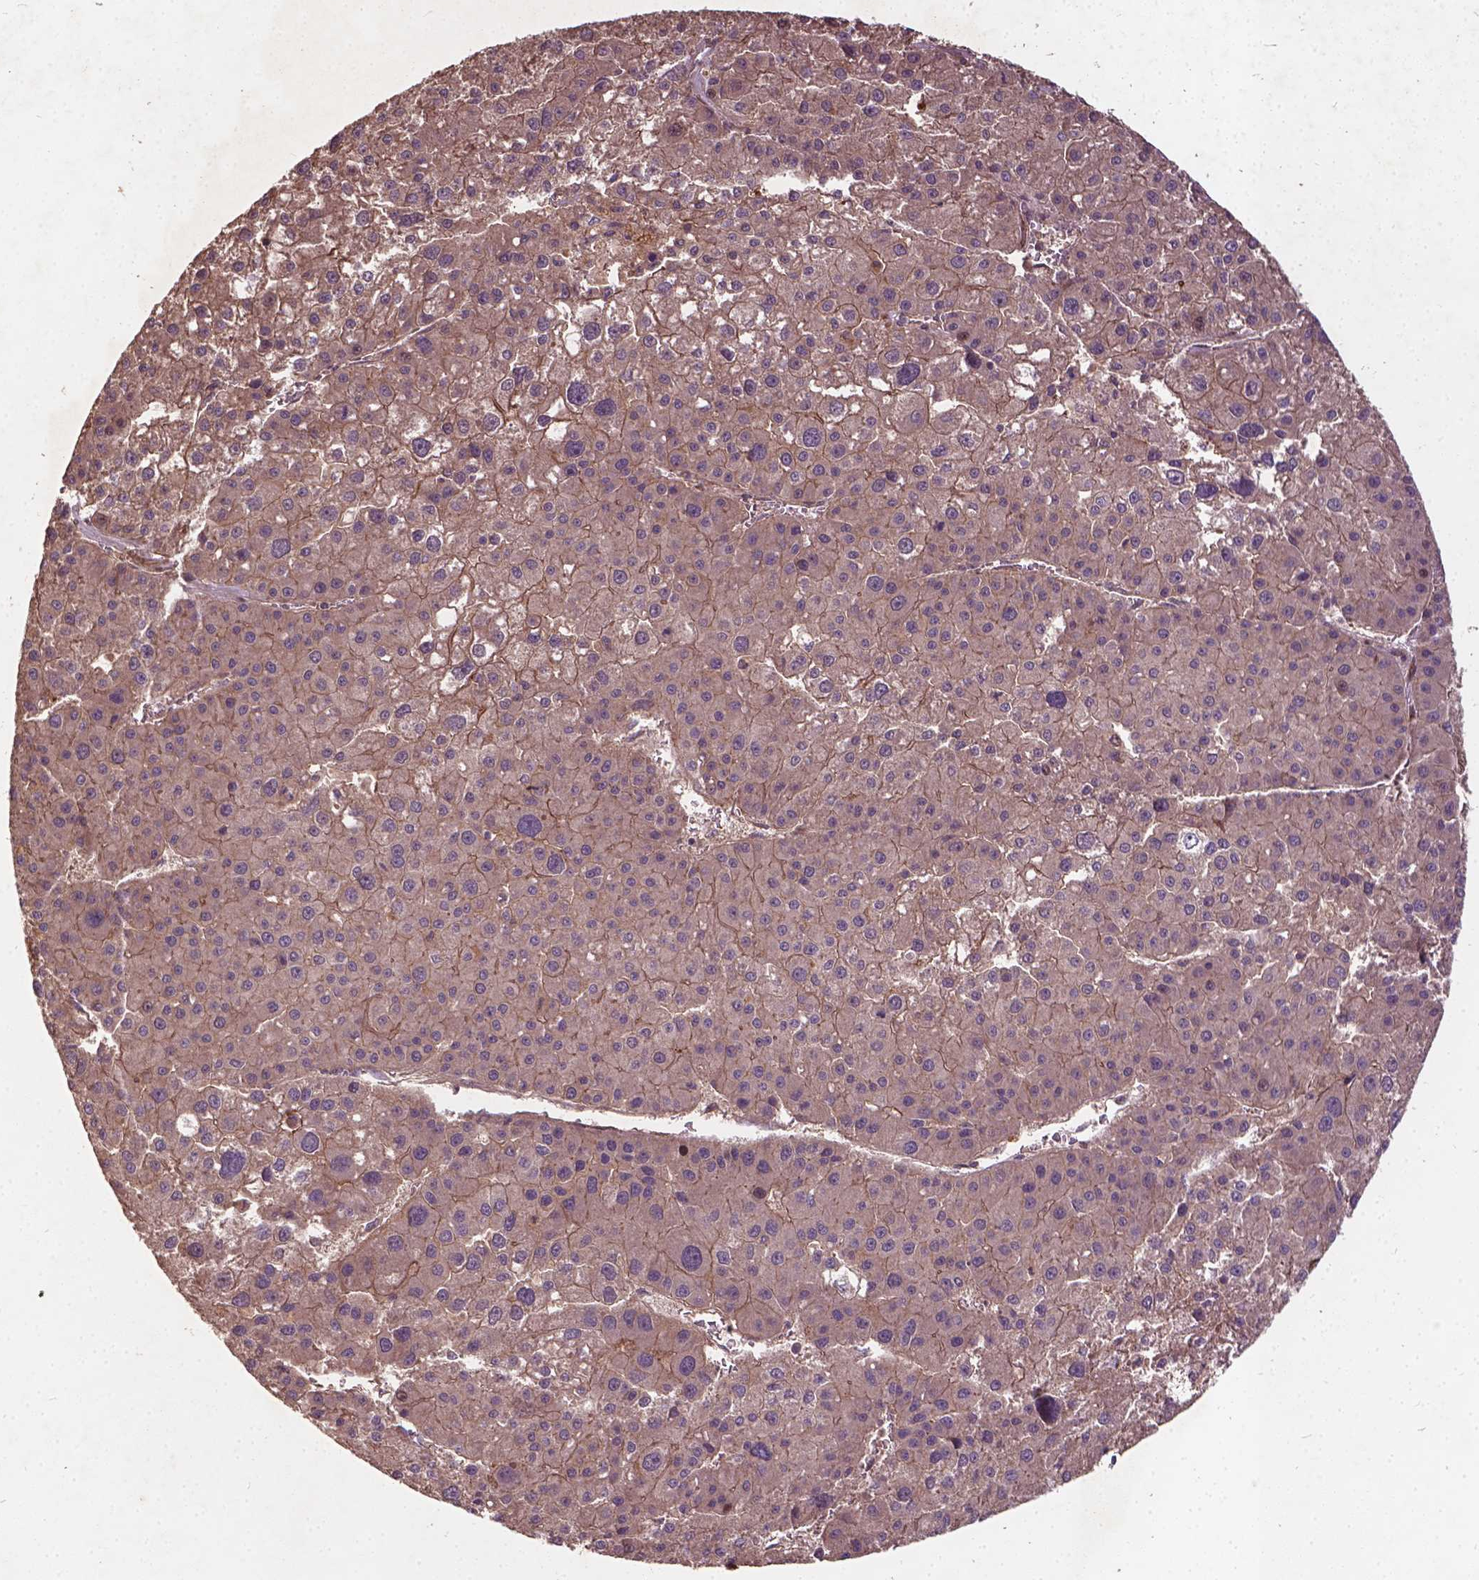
{"staining": {"intensity": "weak", "quantity": "25%-75%", "location": "cytoplasmic/membranous"}, "tissue": "liver cancer", "cell_type": "Tumor cells", "image_type": "cancer", "snomed": [{"axis": "morphology", "description": "Carcinoma, Hepatocellular, NOS"}, {"axis": "topography", "description": "Liver"}], "caption": "An immunohistochemistry (IHC) photomicrograph of neoplastic tissue is shown. Protein staining in brown shows weak cytoplasmic/membranous positivity in liver hepatocellular carcinoma within tumor cells.", "gene": "UBXN2A", "patient": {"sex": "male", "age": 73}}